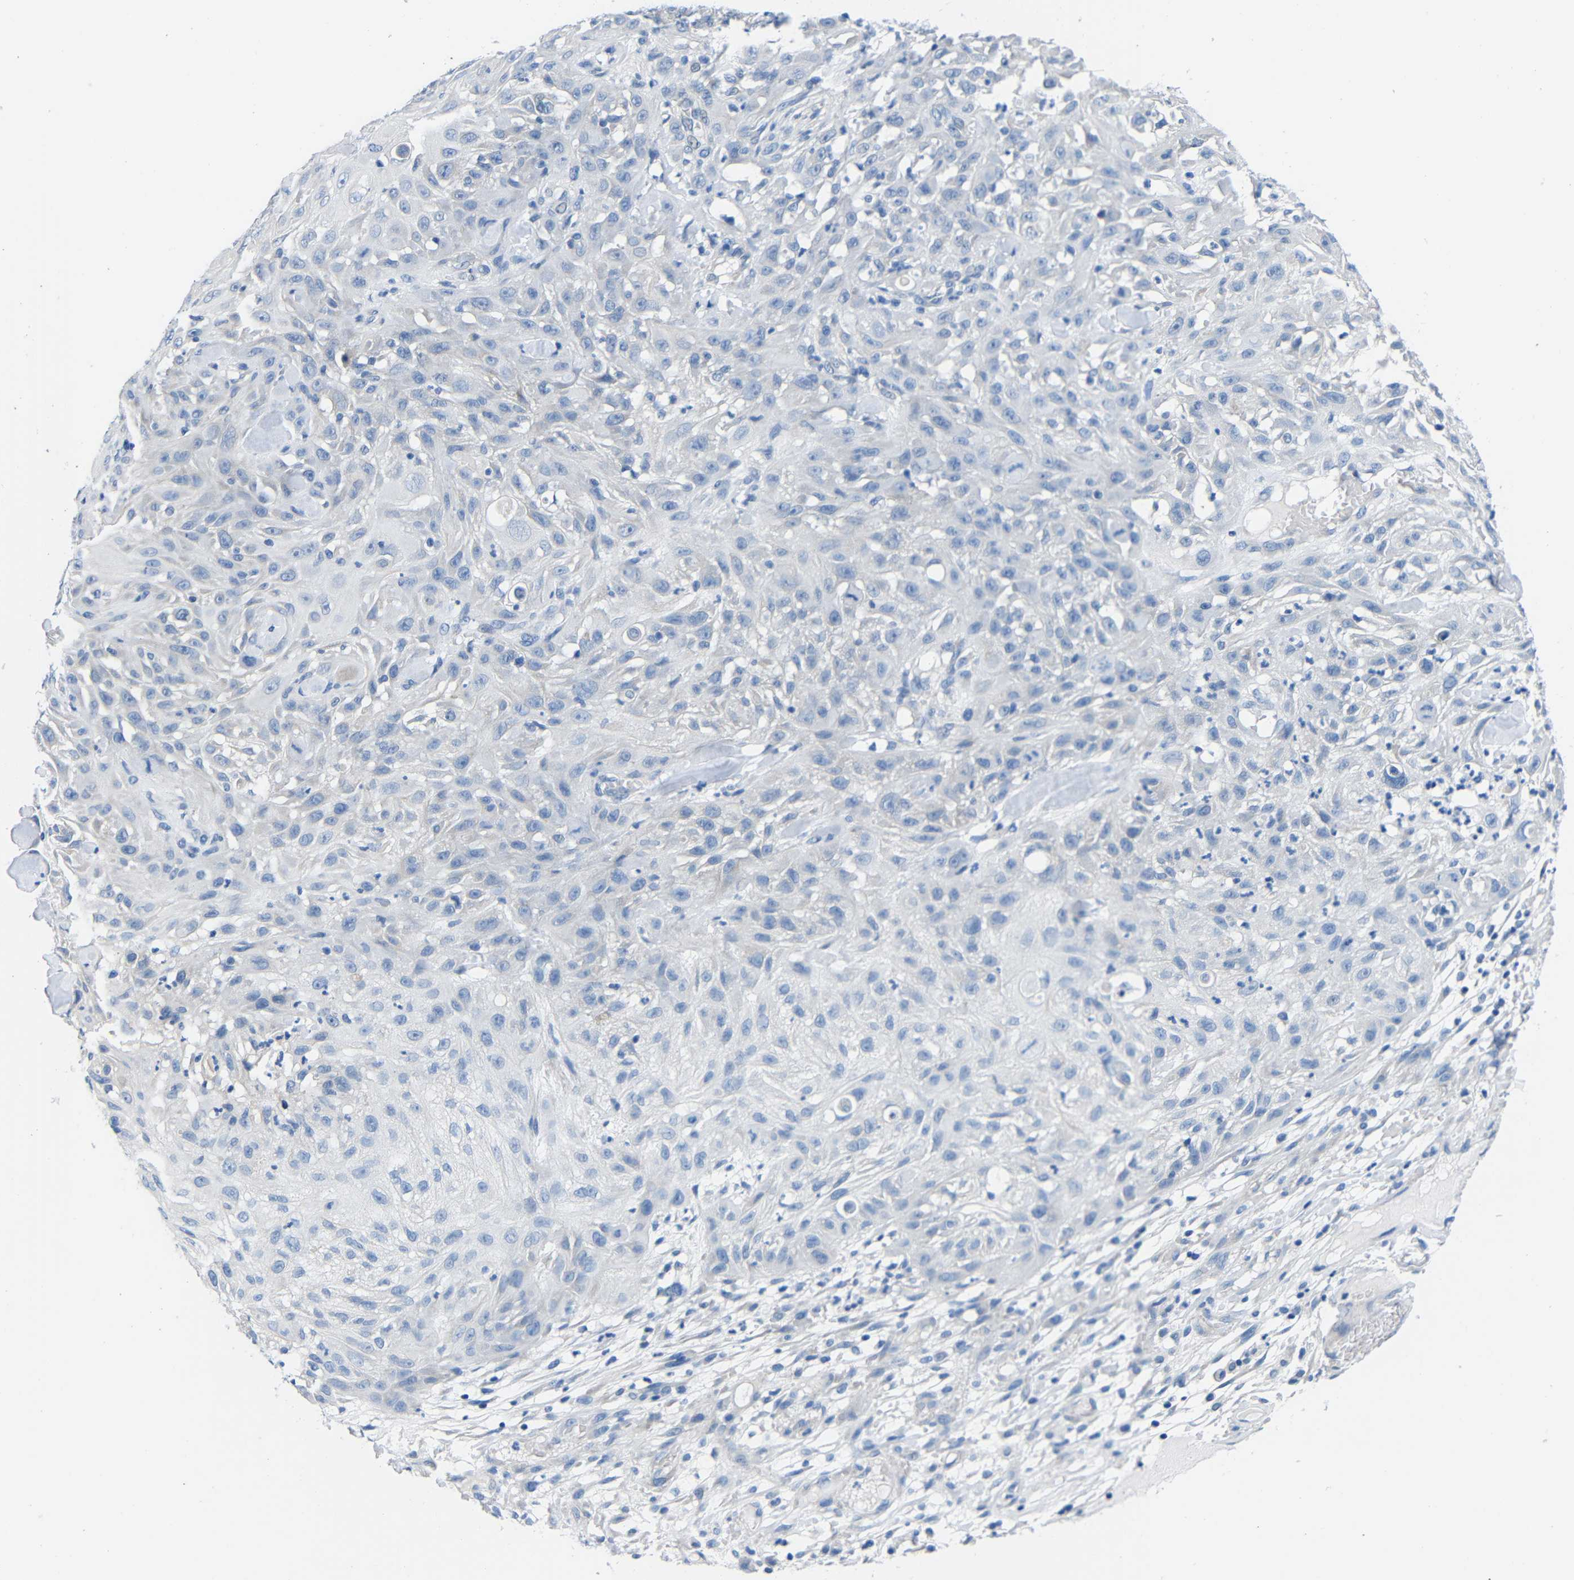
{"staining": {"intensity": "negative", "quantity": "none", "location": "none"}, "tissue": "skin cancer", "cell_type": "Tumor cells", "image_type": "cancer", "snomed": [{"axis": "morphology", "description": "Squamous cell carcinoma, NOS"}, {"axis": "topography", "description": "Skin"}], "caption": "Protein analysis of skin cancer (squamous cell carcinoma) shows no significant staining in tumor cells.", "gene": "NEGR1", "patient": {"sex": "male", "age": 75}}